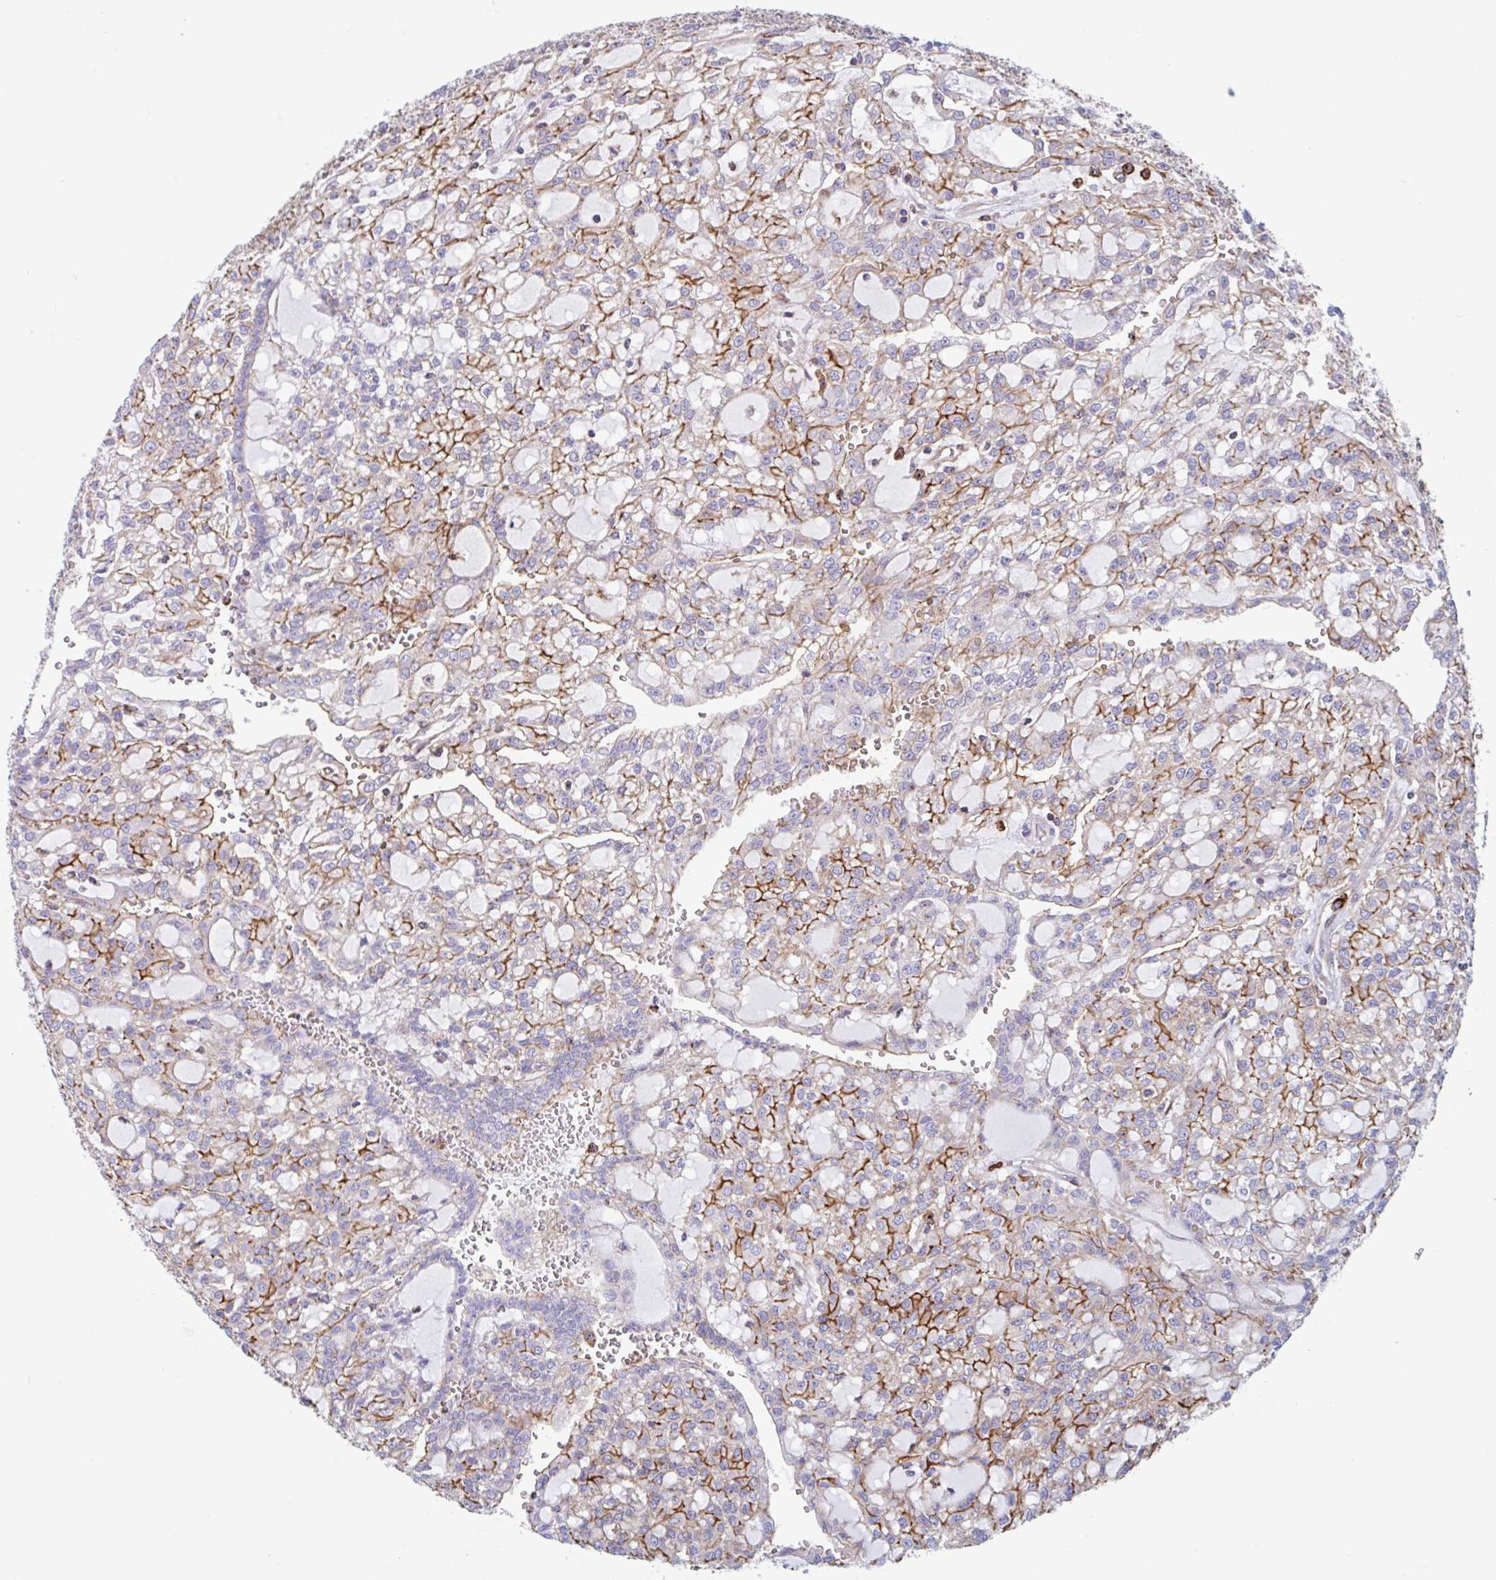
{"staining": {"intensity": "moderate", "quantity": "25%-75%", "location": "cytoplasmic/membranous"}, "tissue": "renal cancer", "cell_type": "Tumor cells", "image_type": "cancer", "snomed": [{"axis": "morphology", "description": "Adenocarcinoma, NOS"}, {"axis": "topography", "description": "Kidney"}], "caption": "Renal cancer (adenocarcinoma) was stained to show a protein in brown. There is medium levels of moderate cytoplasmic/membranous expression in about 25%-75% of tumor cells. Using DAB (3,3'-diaminobenzidine) (brown) and hematoxylin (blue) stains, captured at high magnification using brightfield microscopy.", "gene": "EFHD1", "patient": {"sex": "male", "age": 63}}